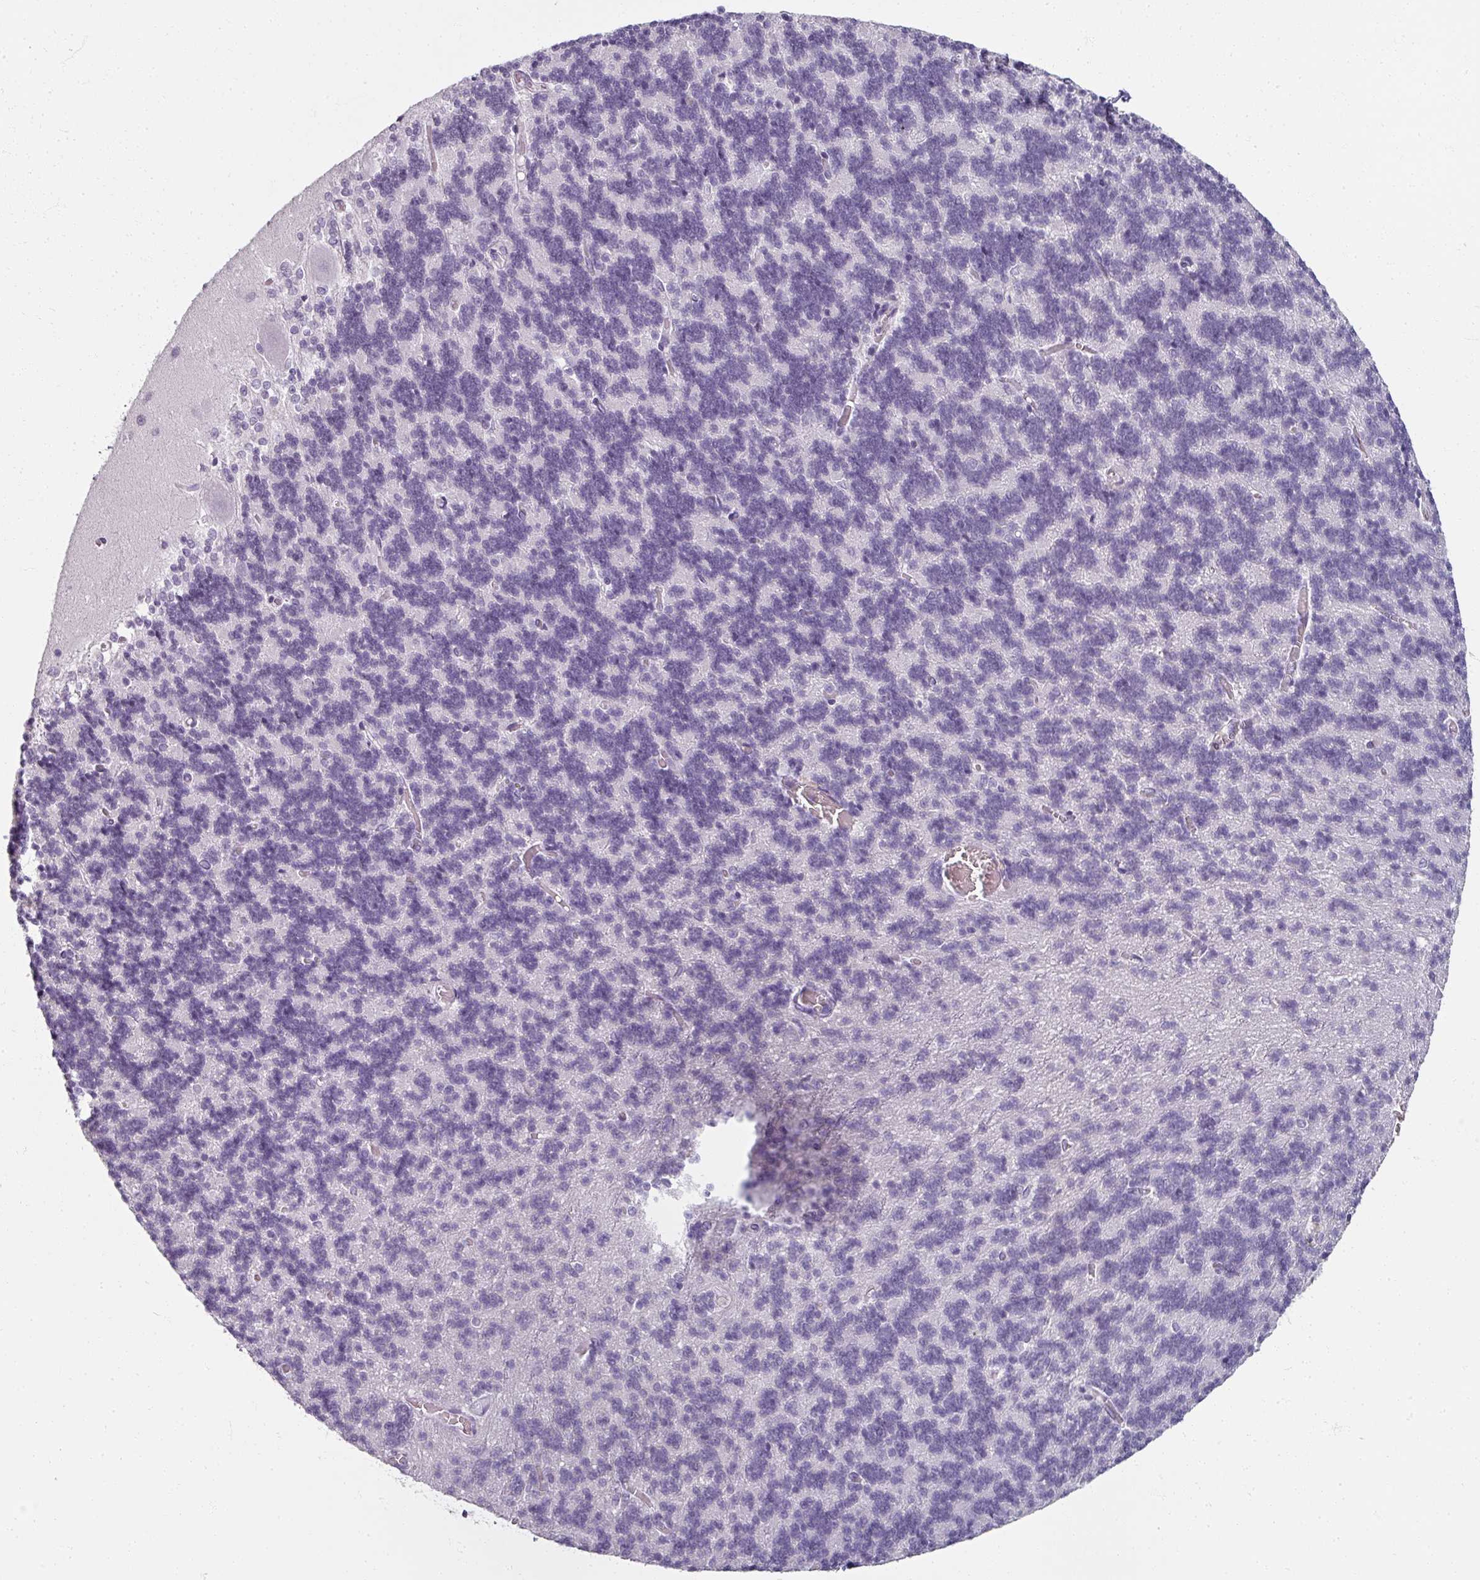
{"staining": {"intensity": "negative", "quantity": "none", "location": "none"}, "tissue": "cerebellum", "cell_type": "Cells in granular layer", "image_type": "normal", "snomed": [{"axis": "morphology", "description": "Normal tissue, NOS"}, {"axis": "topography", "description": "Cerebellum"}], "caption": "An immunohistochemistry (IHC) image of benign cerebellum is shown. There is no staining in cells in granular layer of cerebellum.", "gene": "REG3A", "patient": {"sex": "male", "age": 37}}